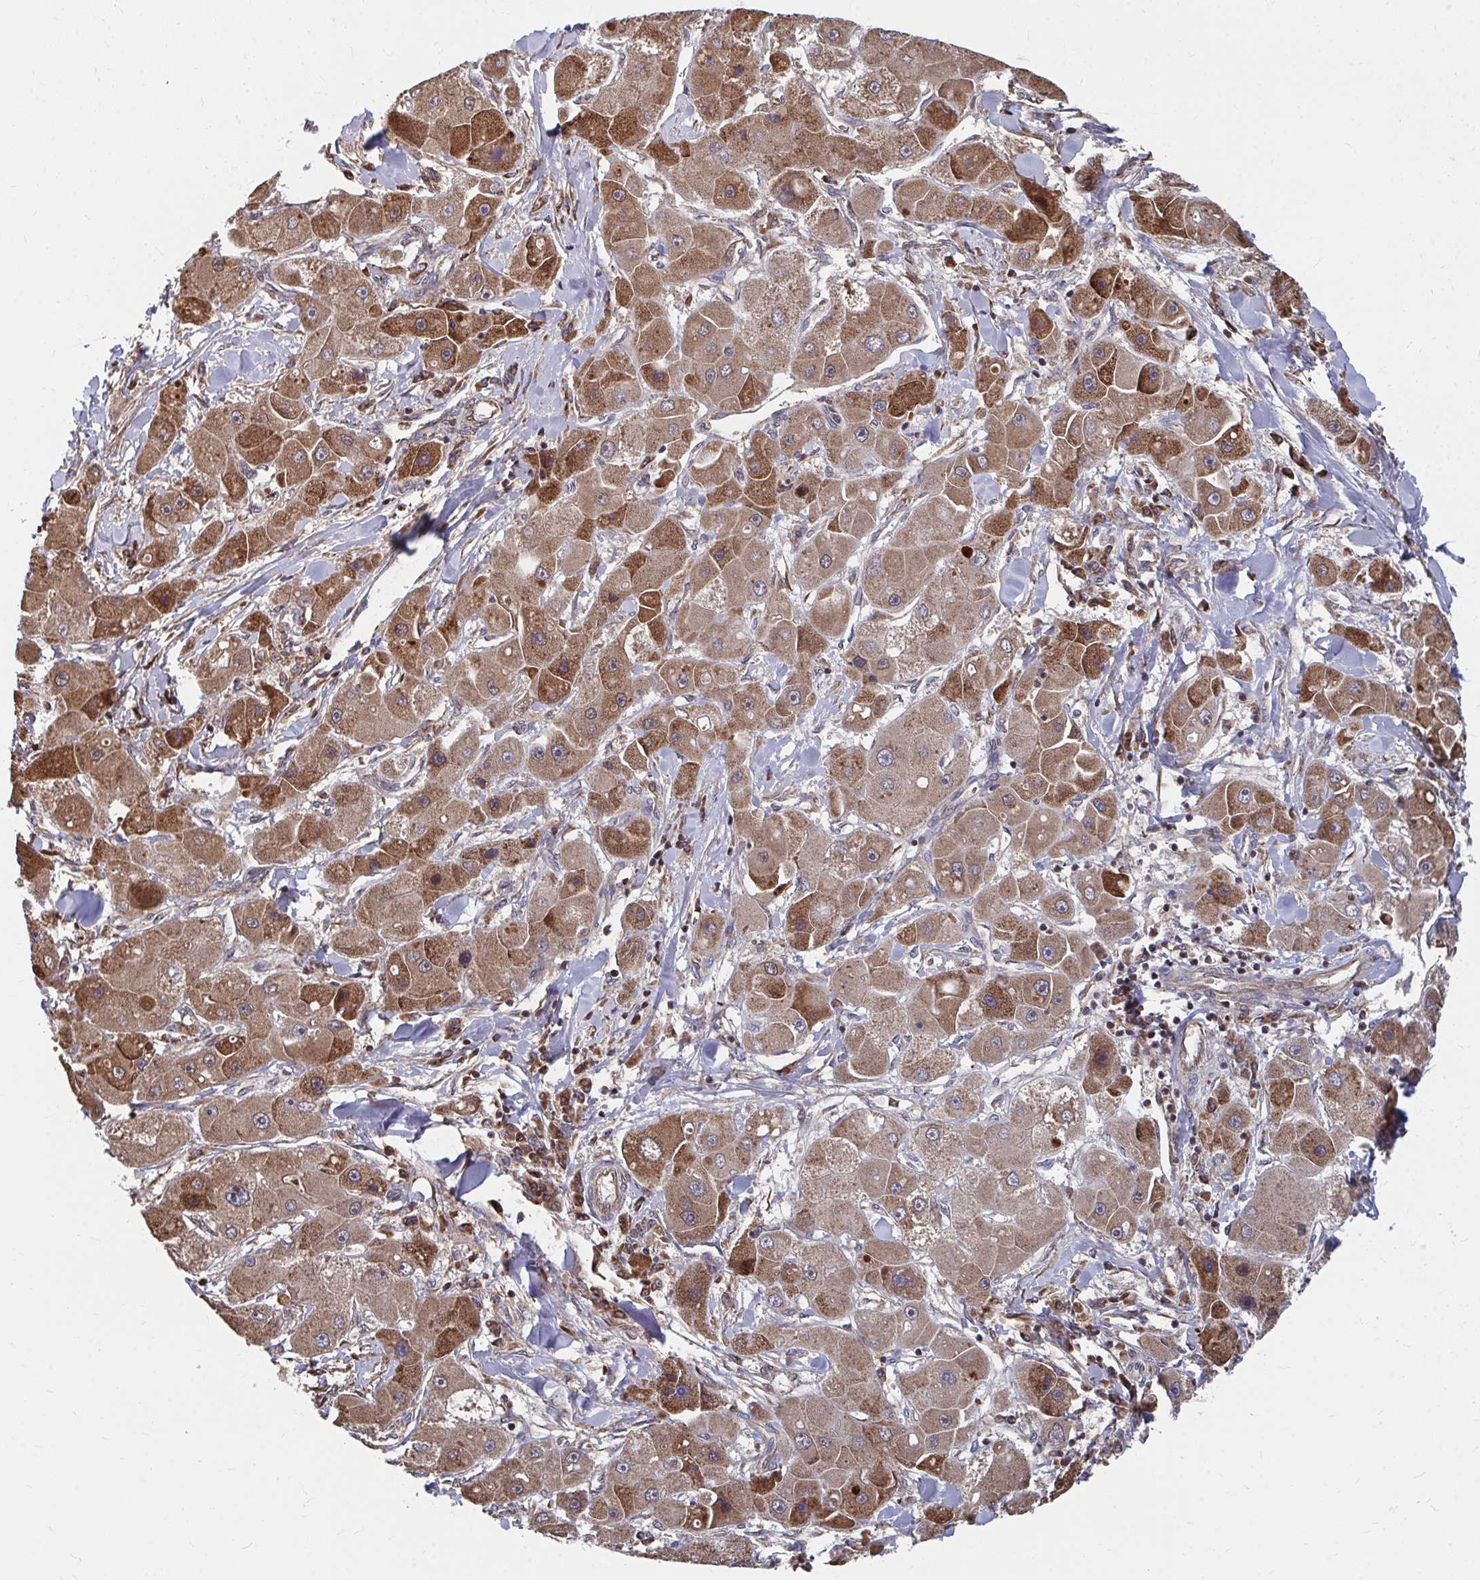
{"staining": {"intensity": "strong", "quantity": ">75%", "location": "cytoplasmic/membranous"}, "tissue": "liver cancer", "cell_type": "Tumor cells", "image_type": "cancer", "snomed": [{"axis": "morphology", "description": "Carcinoma, Hepatocellular, NOS"}, {"axis": "topography", "description": "Liver"}], "caption": "Hepatocellular carcinoma (liver) tissue demonstrates strong cytoplasmic/membranous positivity in approximately >75% of tumor cells", "gene": "FAM89A", "patient": {"sex": "male", "age": 24}}